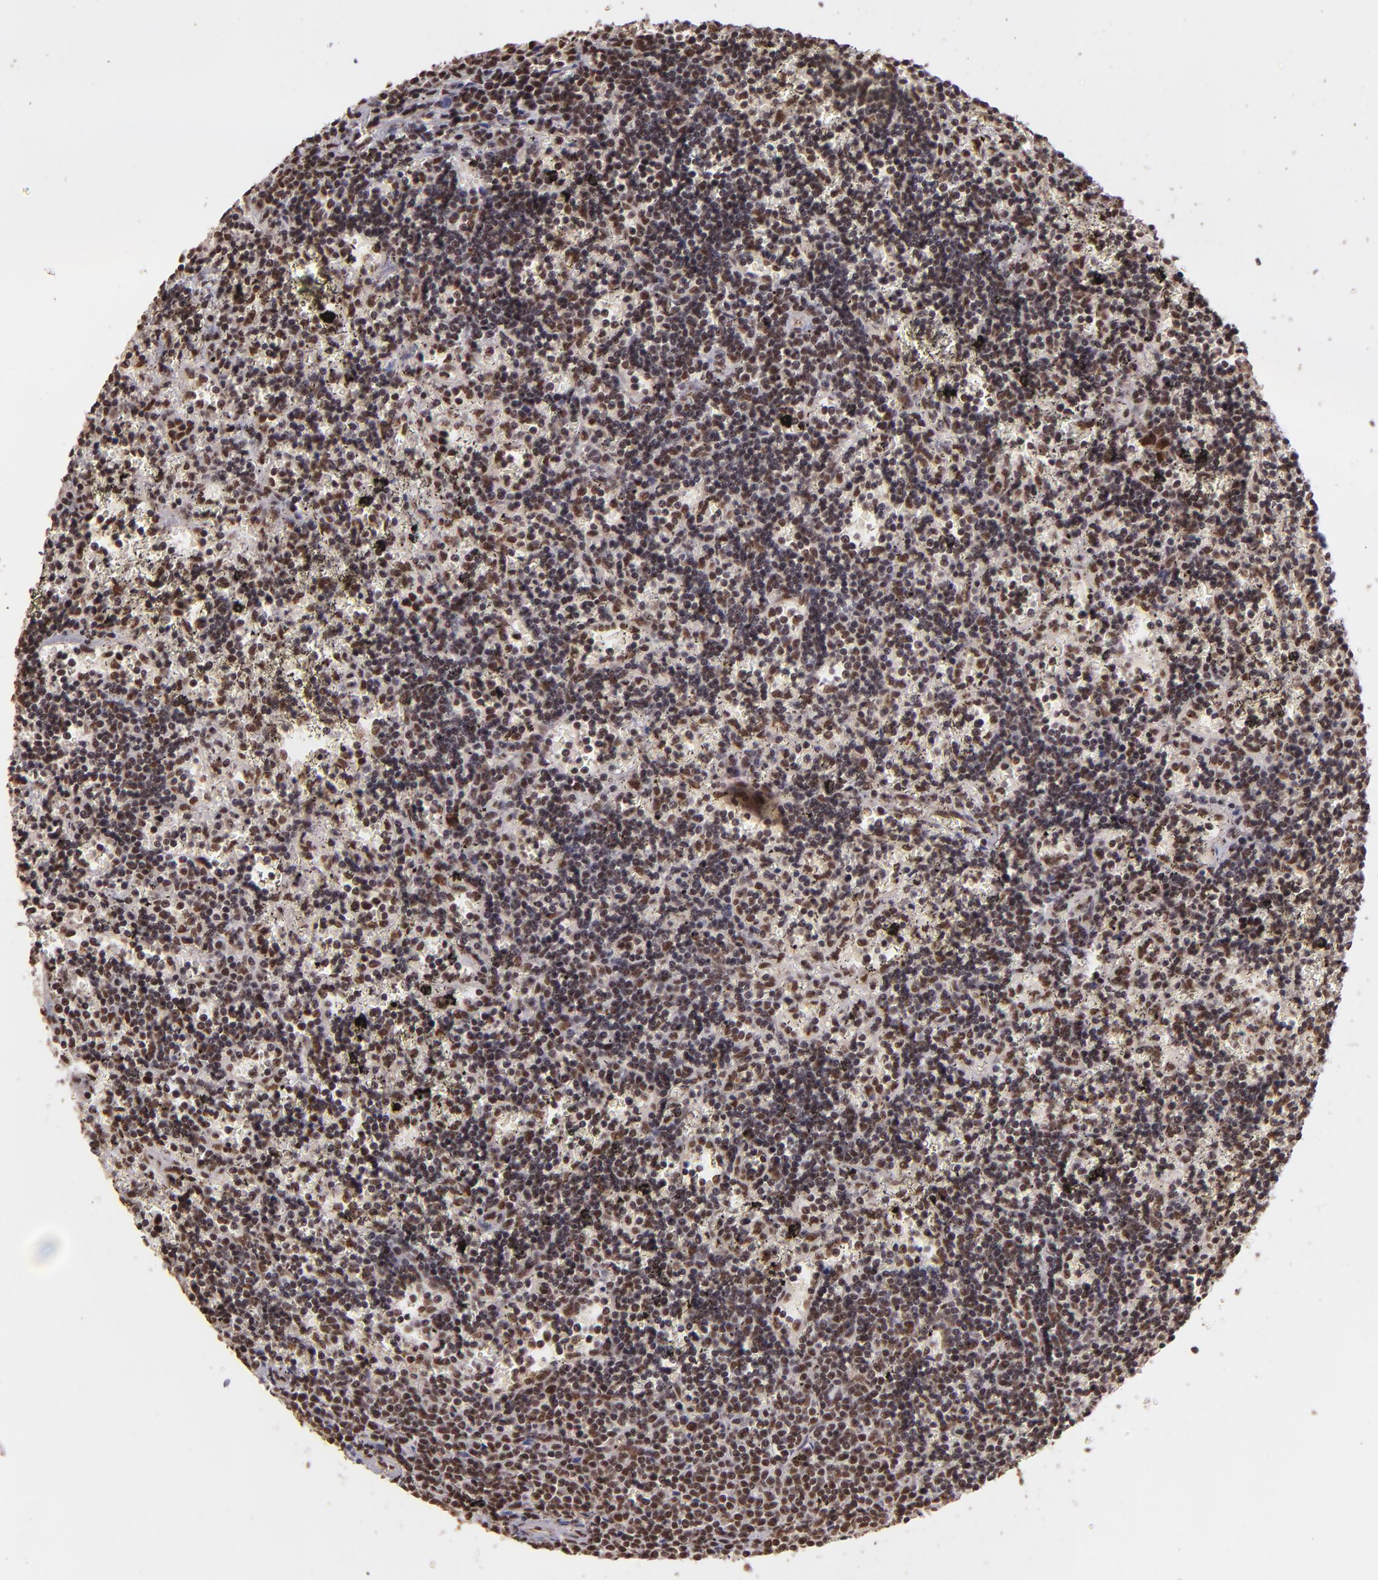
{"staining": {"intensity": "strong", "quantity": ">75%", "location": "nuclear"}, "tissue": "lymphoma", "cell_type": "Tumor cells", "image_type": "cancer", "snomed": [{"axis": "morphology", "description": "Malignant lymphoma, non-Hodgkin's type, Low grade"}, {"axis": "topography", "description": "Spleen"}], "caption": "Lymphoma was stained to show a protein in brown. There is high levels of strong nuclear staining in about >75% of tumor cells.", "gene": "PQBP1", "patient": {"sex": "male", "age": 60}}